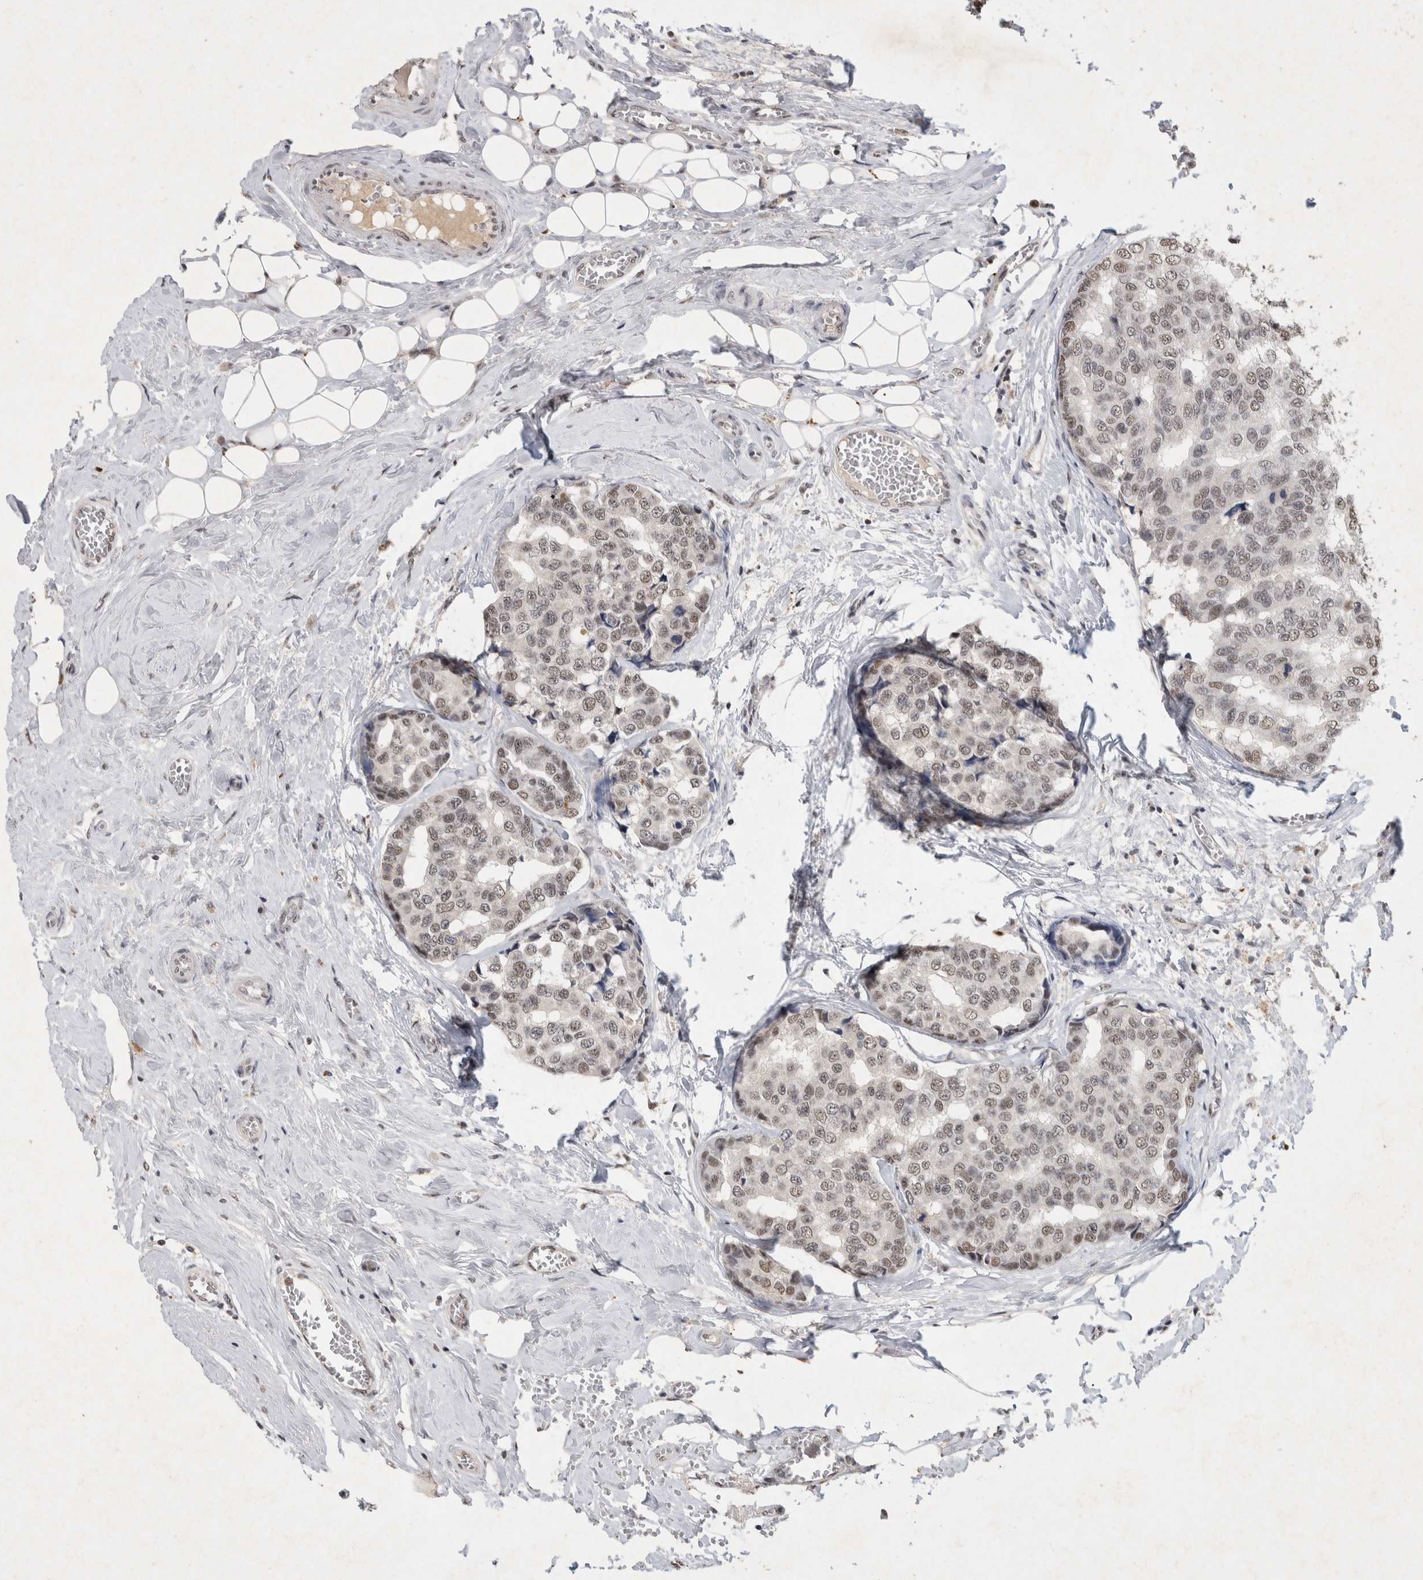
{"staining": {"intensity": "weak", "quantity": ">75%", "location": "nuclear"}, "tissue": "breast cancer", "cell_type": "Tumor cells", "image_type": "cancer", "snomed": [{"axis": "morphology", "description": "Normal tissue, NOS"}, {"axis": "morphology", "description": "Duct carcinoma"}, {"axis": "topography", "description": "Breast"}], "caption": "Tumor cells reveal weak nuclear positivity in approximately >75% of cells in breast cancer.", "gene": "XRCC5", "patient": {"sex": "female", "age": 43}}